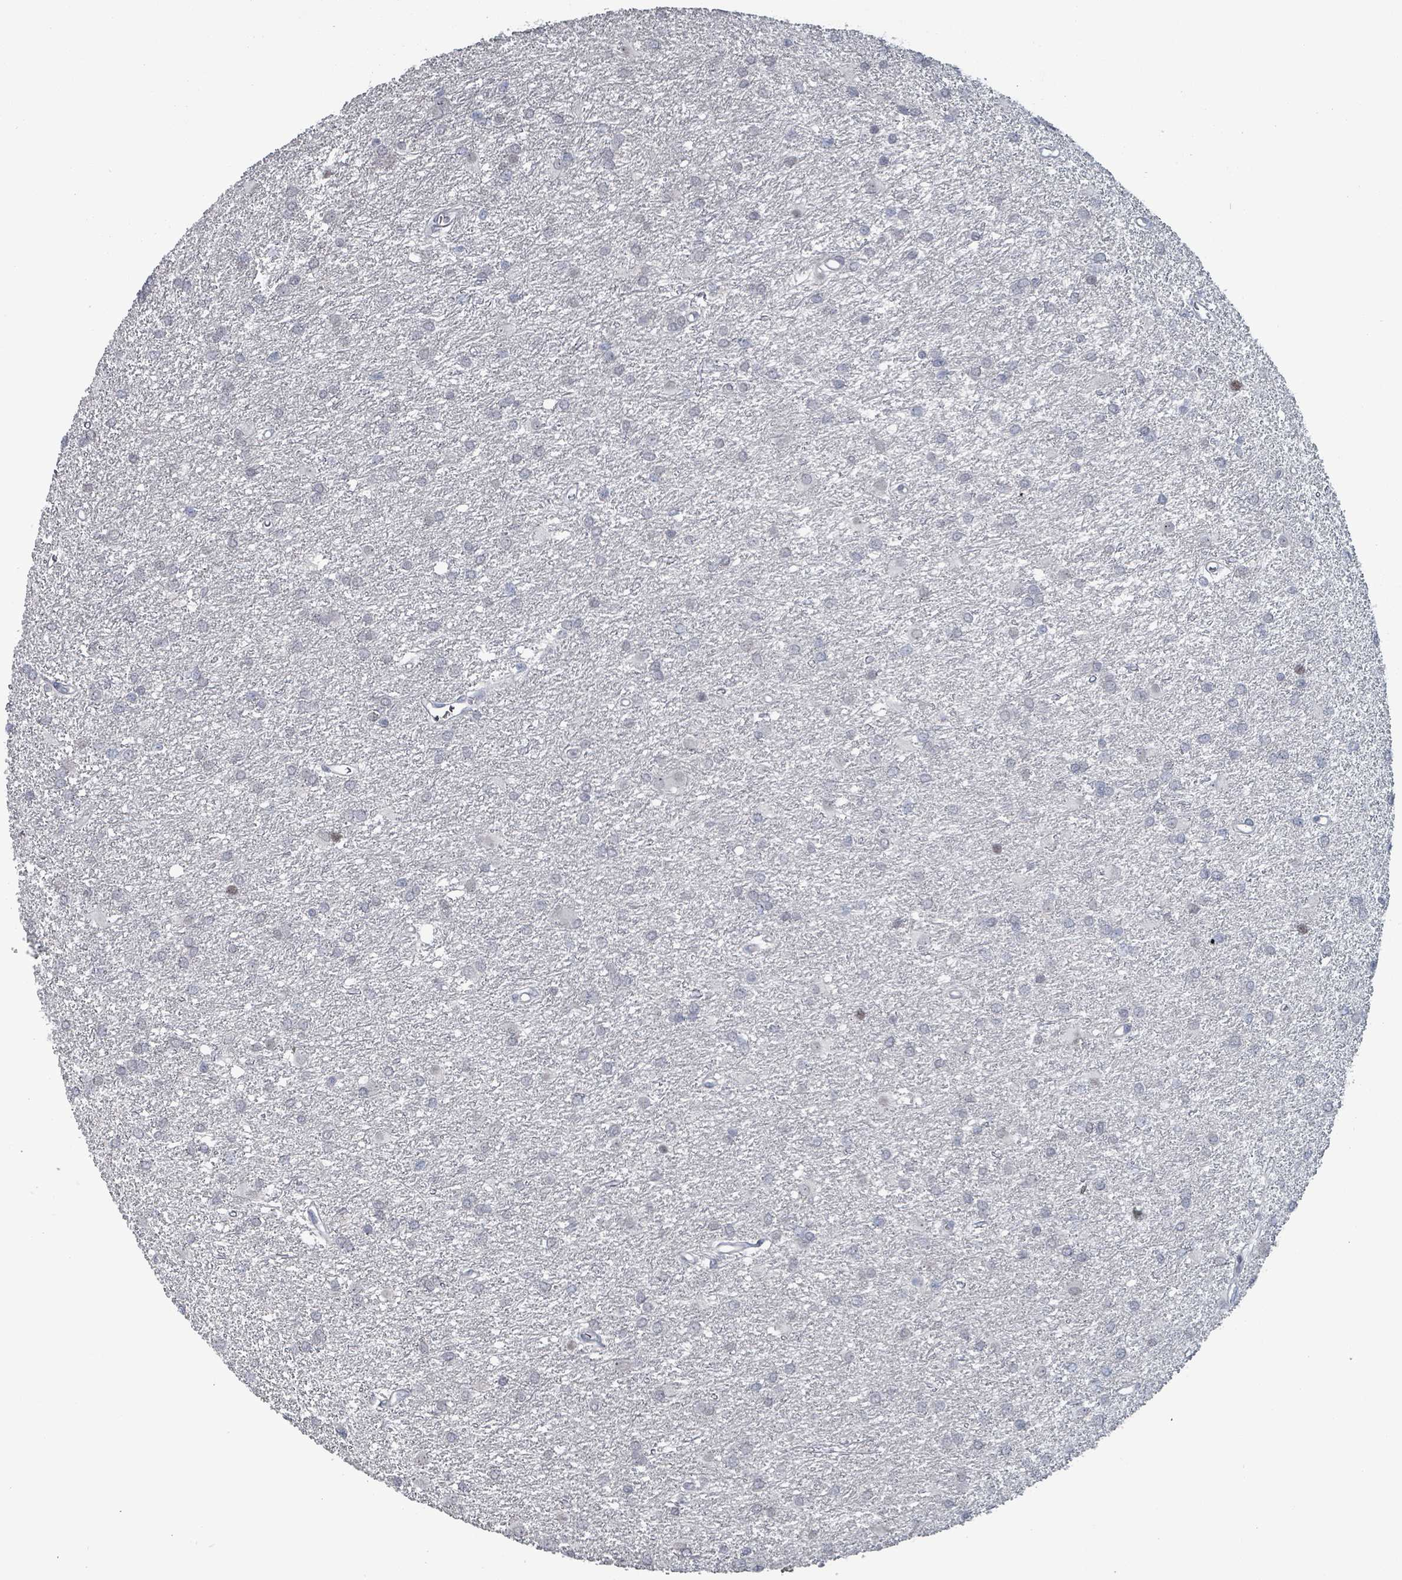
{"staining": {"intensity": "negative", "quantity": "none", "location": "none"}, "tissue": "glioma", "cell_type": "Tumor cells", "image_type": "cancer", "snomed": [{"axis": "morphology", "description": "Glioma, malignant, High grade"}, {"axis": "topography", "description": "Brain"}], "caption": "Histopathology image shows no significant protein expression in tumor cells of glioma.", "gene": "BIVM", "patient": {"sex": "female", "age": 50}}